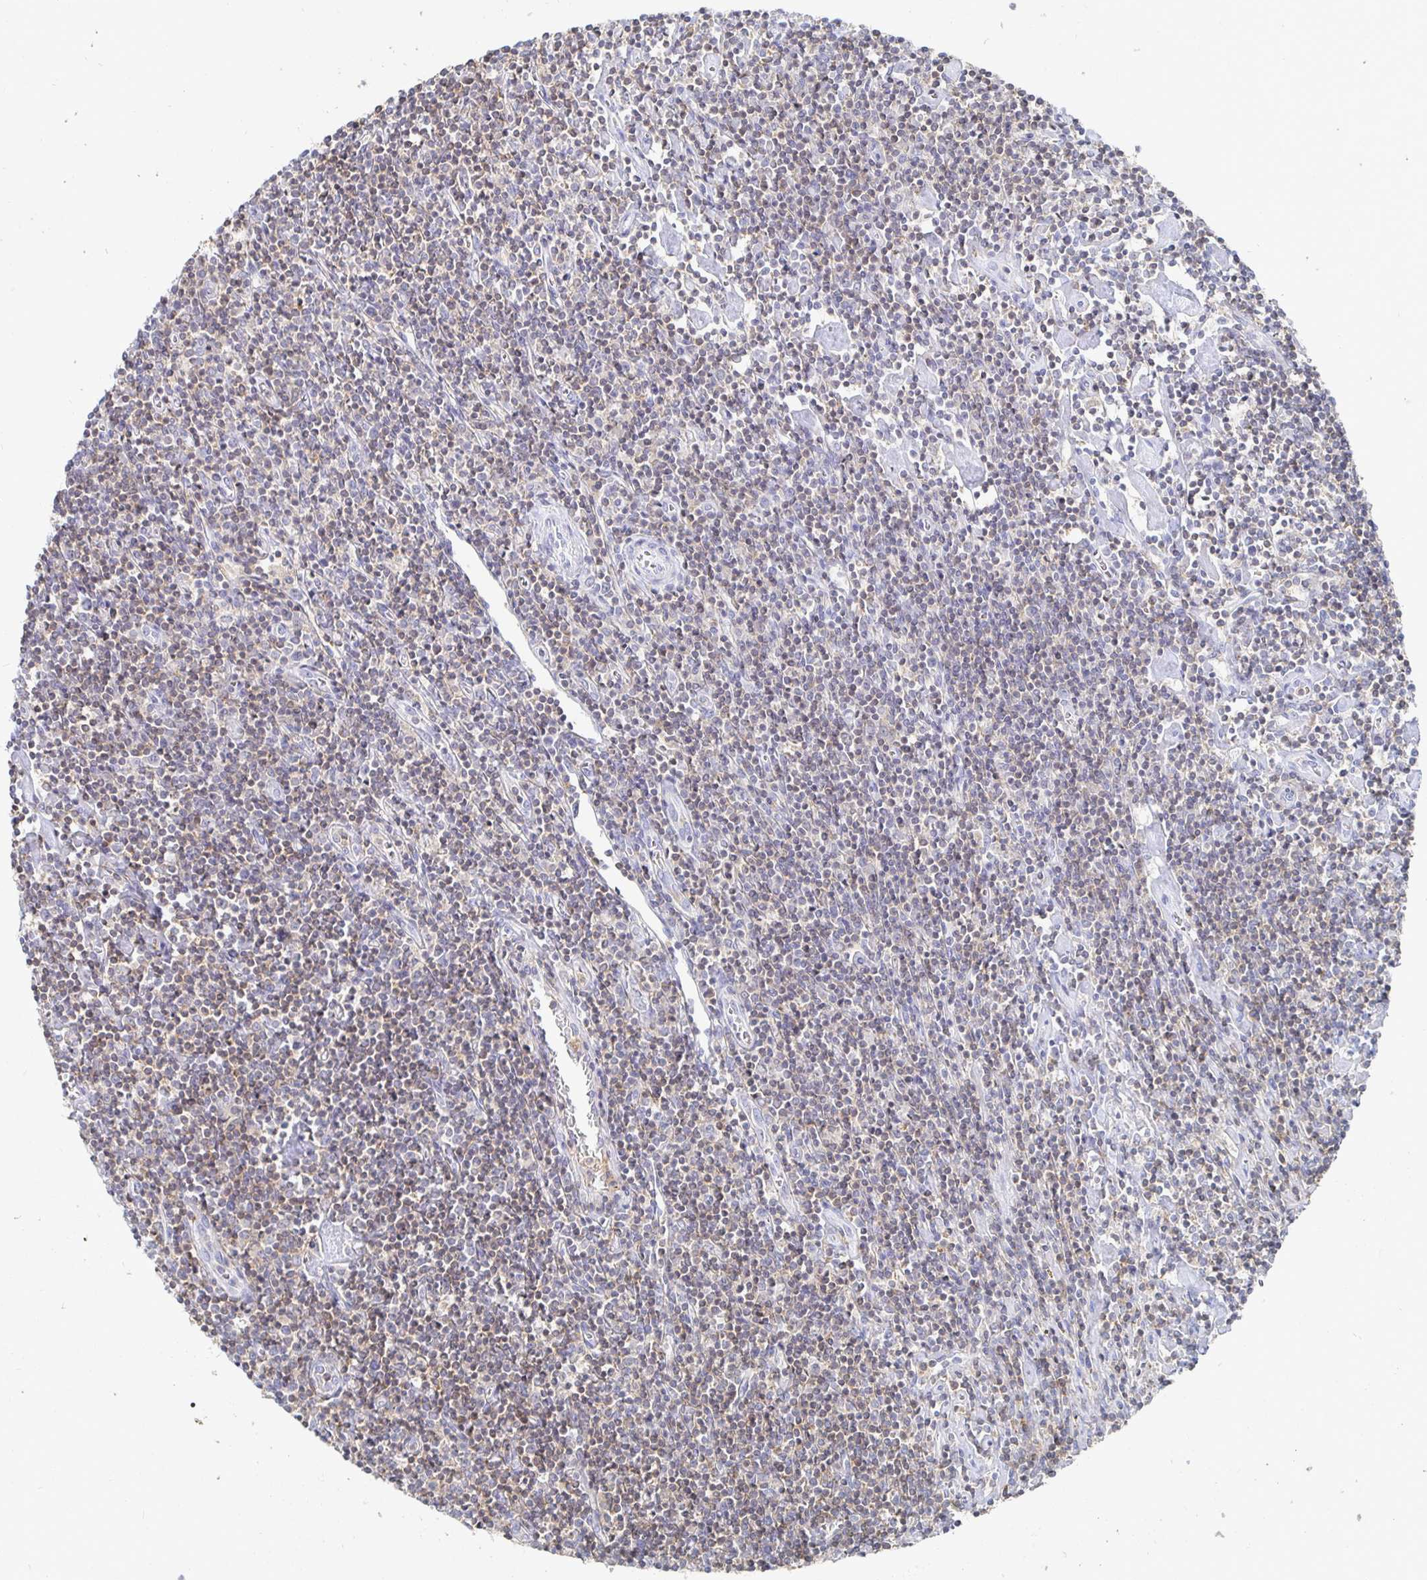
{"staining": {"intensity": "negative", "quantity": "none", "location": "none"}, "tissue": "lymphoma", "cell_type": "Tumor cells", "image_type": "cancer", "snomed": [{"axis": "morphology", "description": "Hodgkin's disease, NOS"}, {"axis": "topography", "description": "Lymph node"}], "caption": "Protein analysis of lymphoma reveals no significant staining in tumor cells.", "gene": "PIK3CD", "patient": {"sex": "male", "age": 40}}